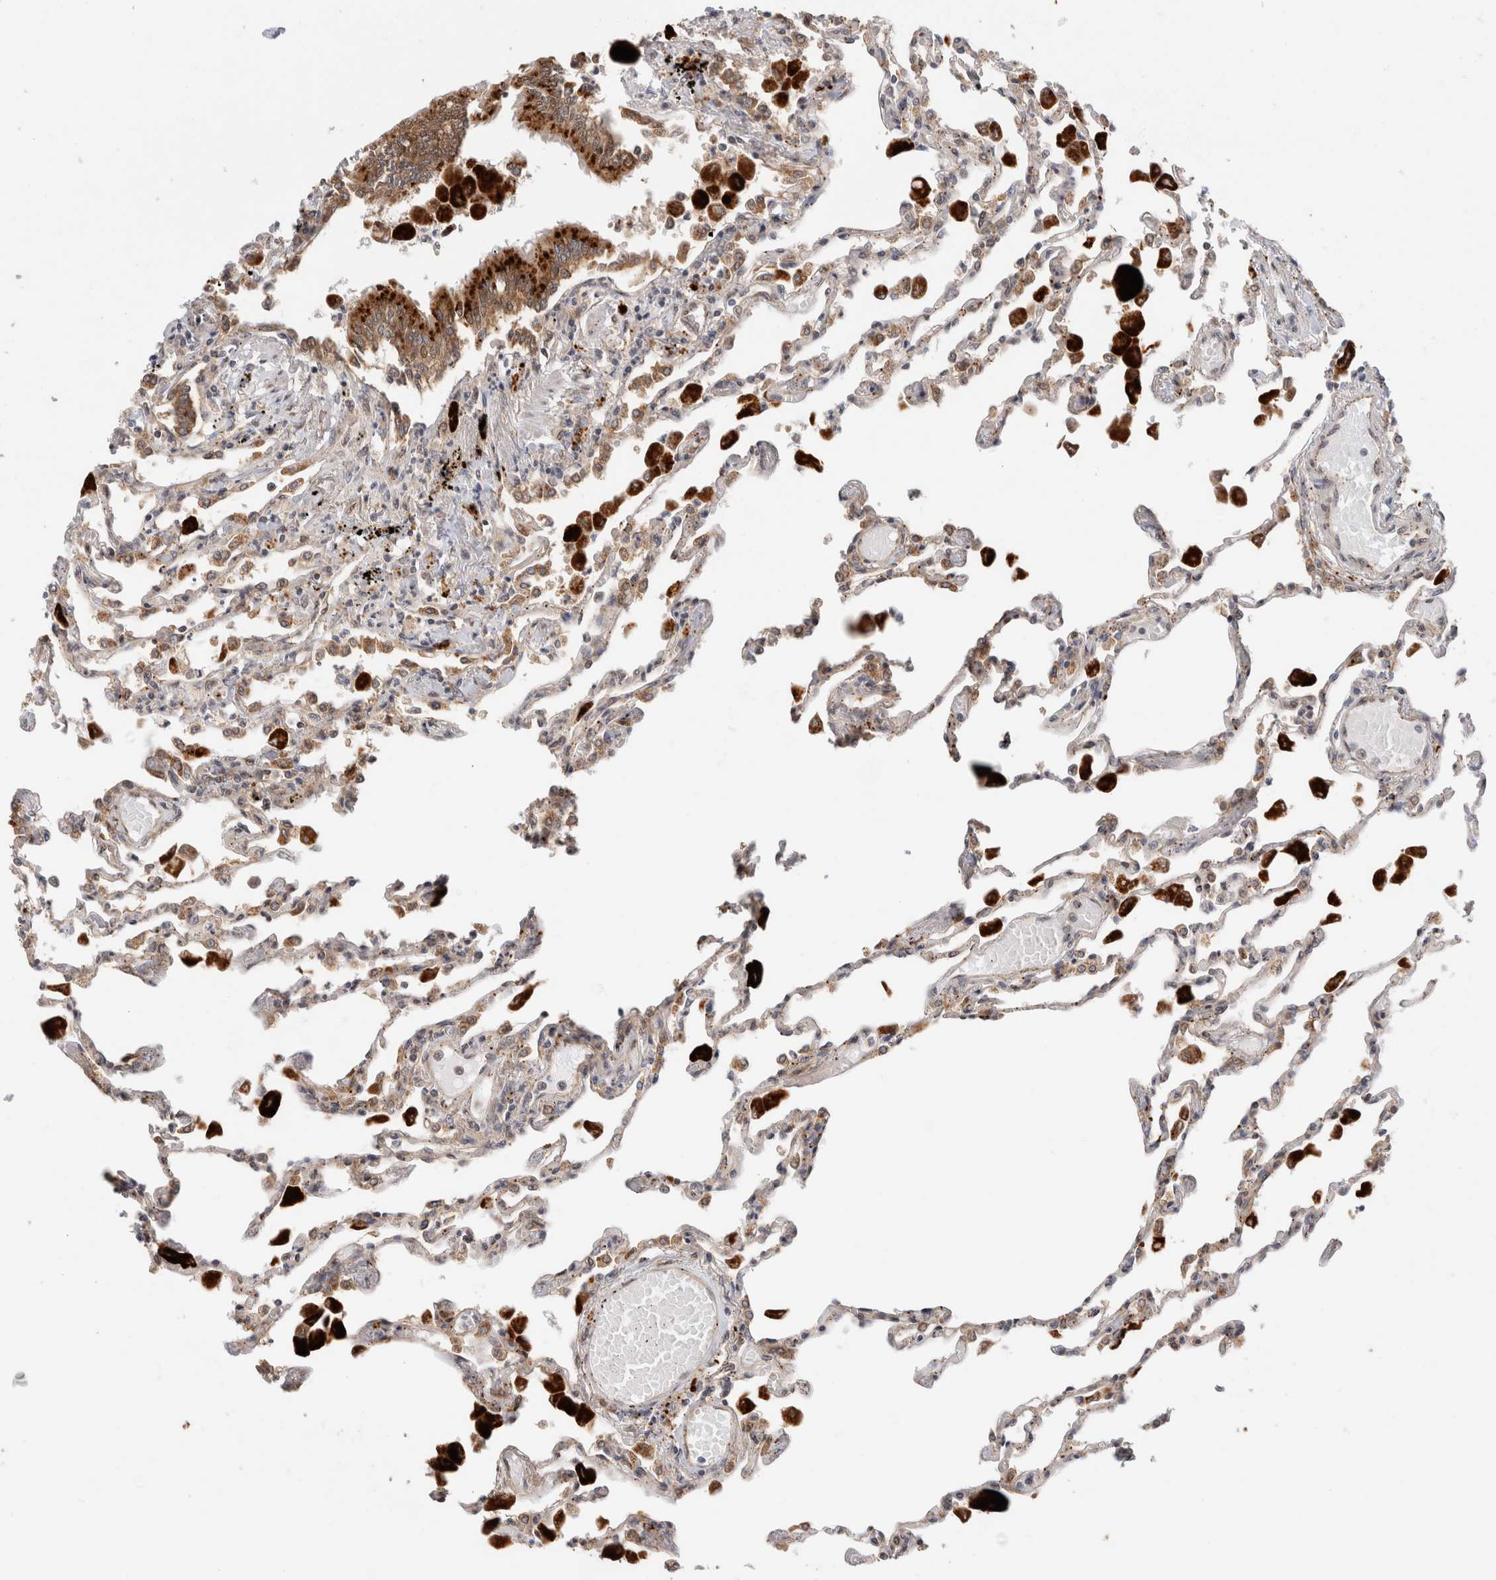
{"staining": {"intensity": "moderate", "quantity": ">75%", "location": "cytoplasmic/membranous"}, "tissue": "lung", "cell_type": "Alveolar cells", "image_type": "normal", "snomed": [{"axis": "morphology", "description": "Normal tissue, NOS"}, {"axis": "topography", "description": "Bronchus"}, {"axis": "topography", "description": "Lung"}], "caption": "A photomicrograph showing moderate cytoplasmic/membranous positivity in approximately >75% of alveolar cells in unremarkable lung, as visualized by brown immunohistochemical staining.", "gene": "ACTL9", "patient": {"sex": "female", "age": 49}}